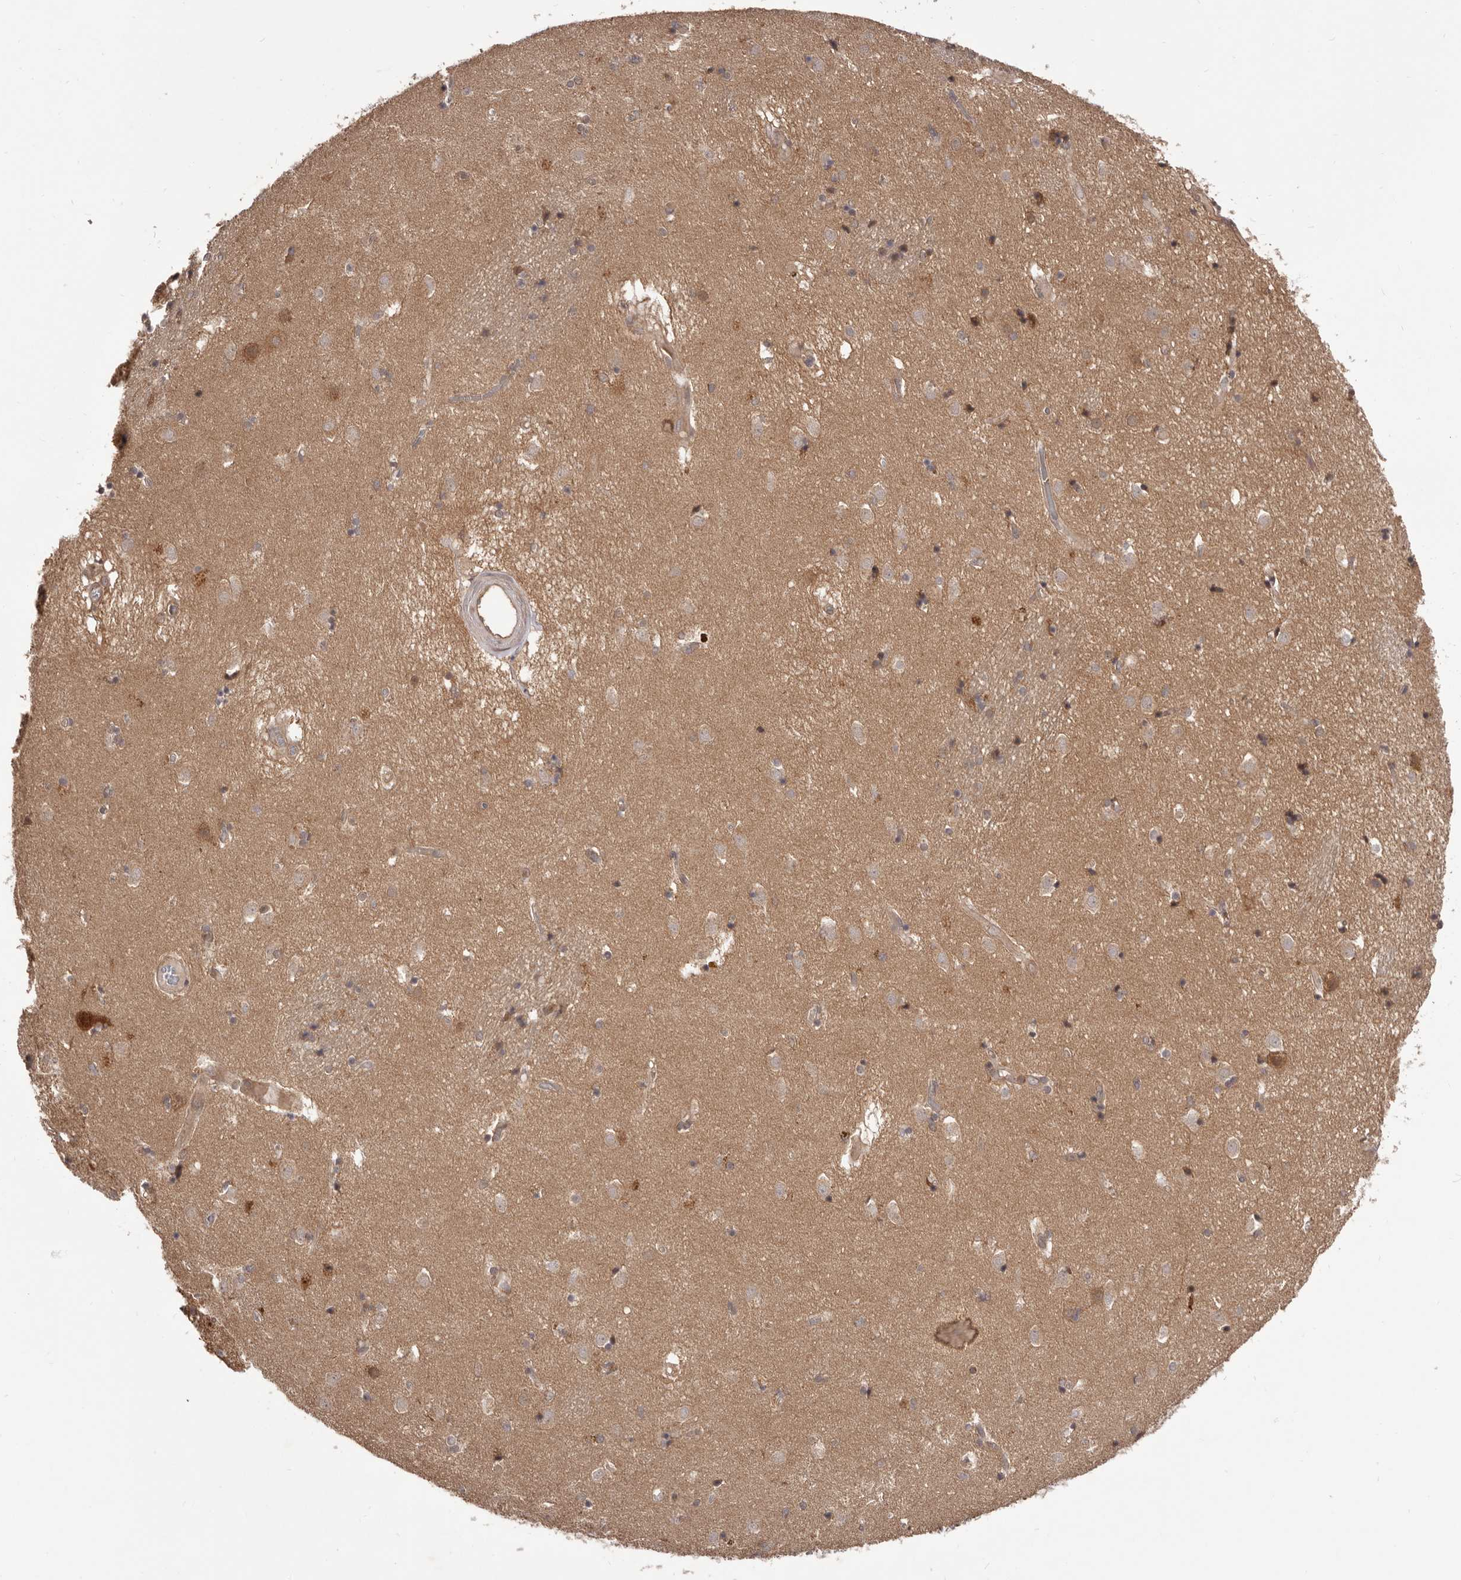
{"staining": {"intensity": "moderate", "quantity": "<25%", "location": "cytoplasmic/membranous"}, "tissue": "caudate", "cell_type": "Glial cells", "image_type": "normal", "snomed": [{"axis": "morphology", "description": "Normal tissue, NOS"}, {"axis": "topography", "description": "Lateral ventricle wall"}], "caption": "The histopathology image demonstrates staining of normal caudate, revealing moderate cytoplasmic/membranous protein staining (brown color) within glial cells. (DAB (3,3'-diaminobenzidine) IHC with brightfield microscopy, high magnification).", "gene": "HBS1L", "patient": {"sex": "male", "age": 70}}